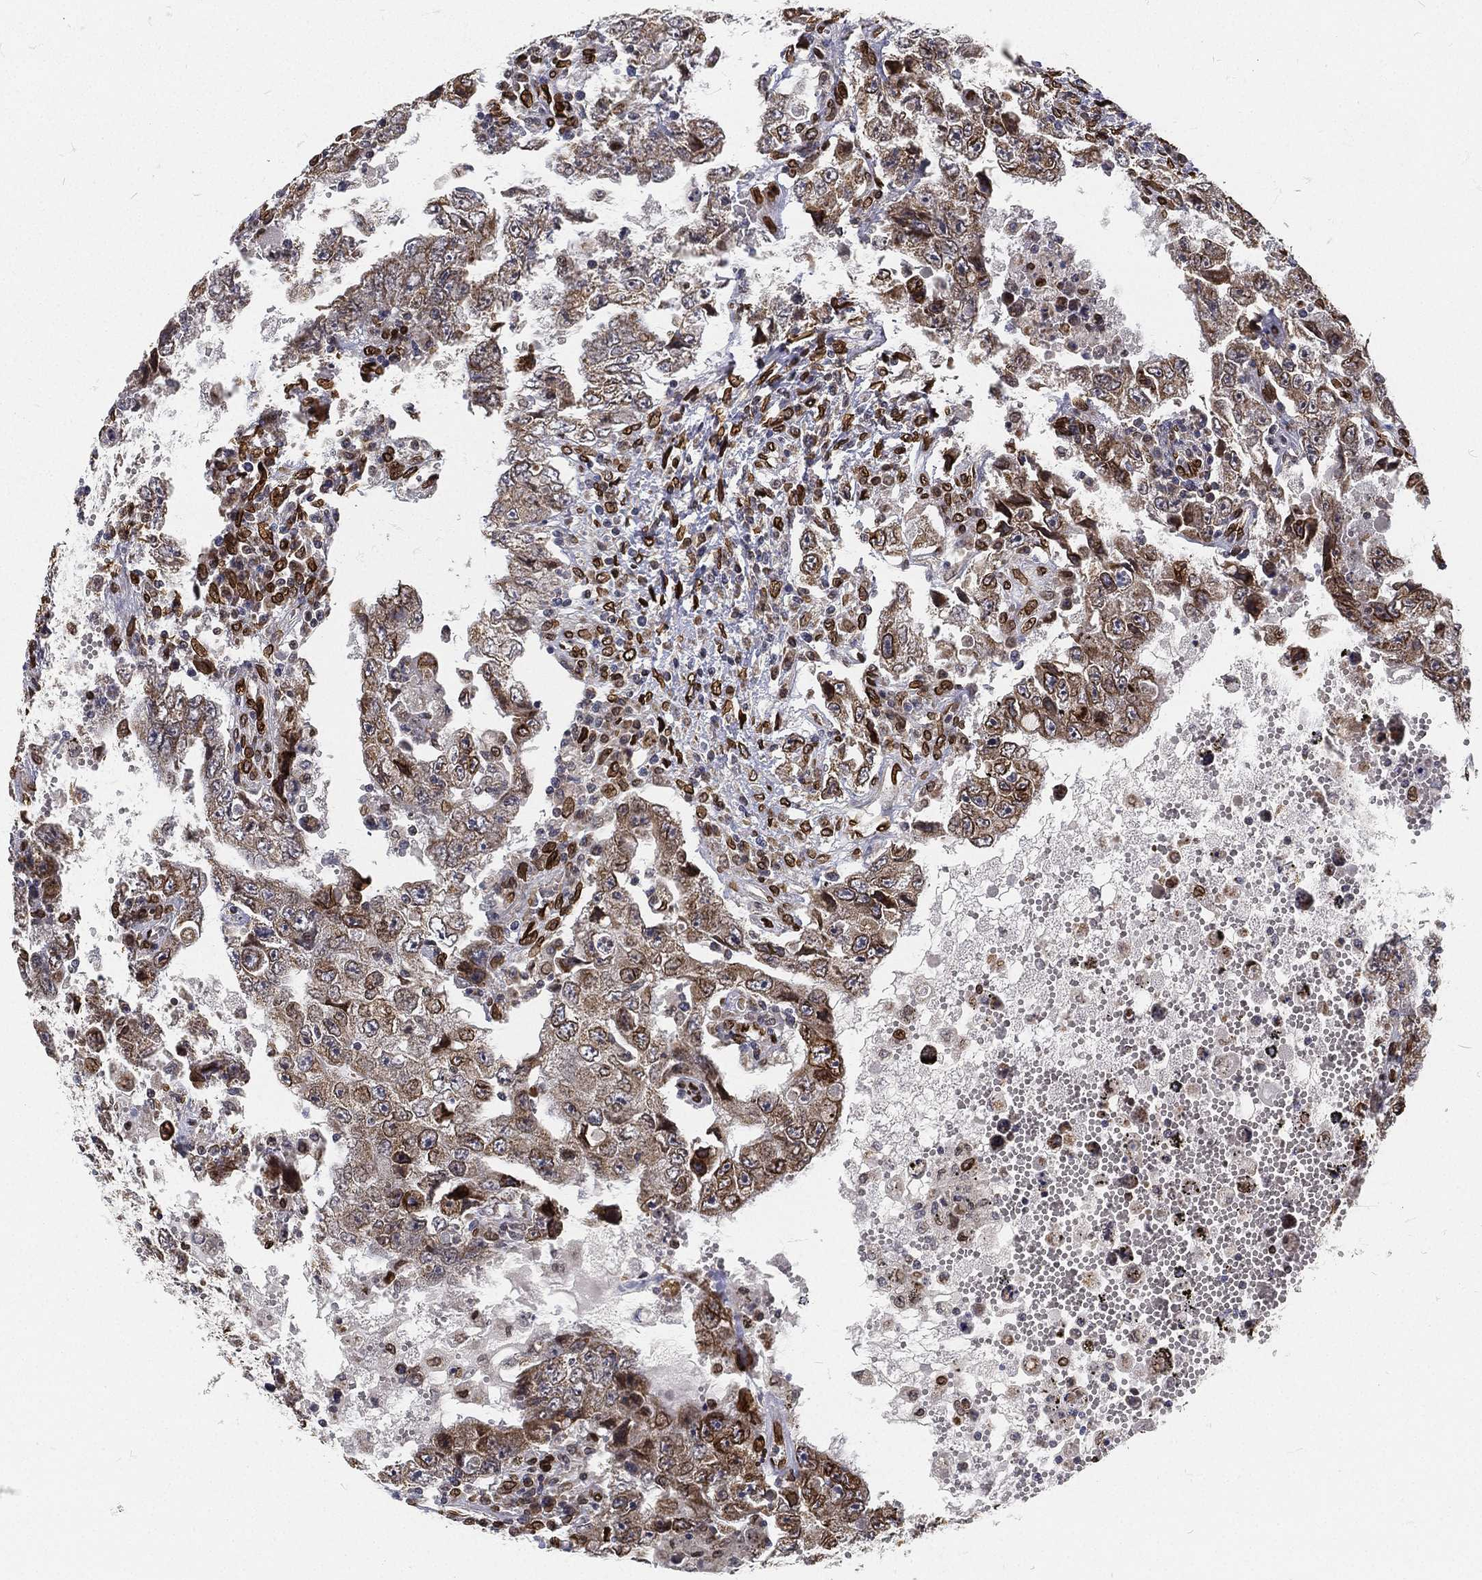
{"staining": {"intensity": "moderate", "quantity": "<25%", "location": "cytoplasmic/membranous,nuclear"}, "tissue": "testis cancer", "cell_type": "Tumor cells", "image_type": "cancer", "snomed": [{"axis": "morphology", "description": "Carcinoma, Embryonal, NOS"}, {"axis": "topography", "description": "Testis"}], "caption": "A micrograph of human testis cancer stained for a protein exhibits moderate cytoplasmic/membranous and nuclear brown staining in tumor cells.", "gene": "PALB2", "patient": {"sex": "male", "age": 26}}